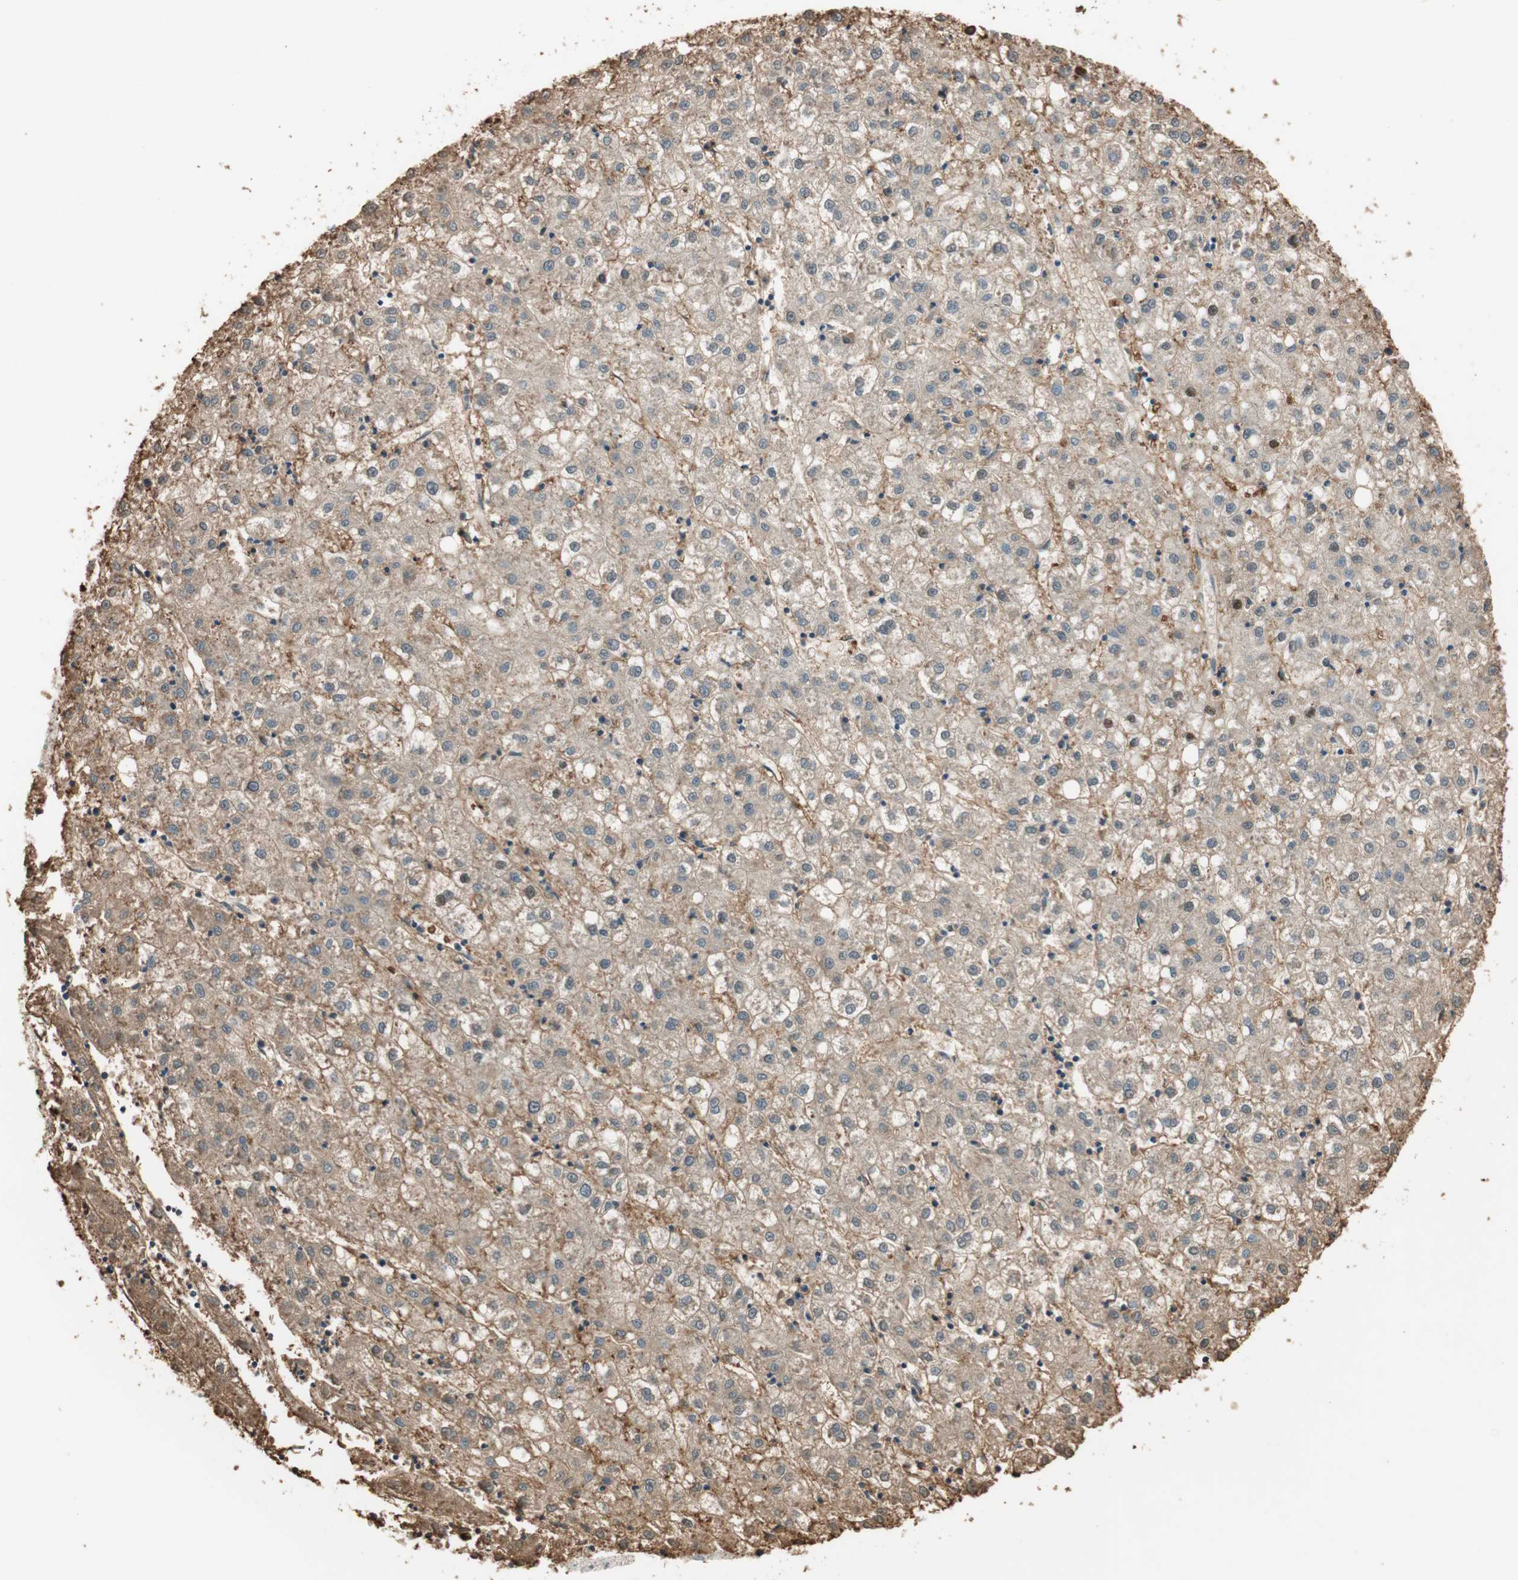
{"staining": {"intensity": "weak", "quantity": "25%-75%", "location": "cytoplasmic/membranous"}, "tissue": "liver cancer", "cell_type": "Tumor cells", "image_type": "cancer", "snomed": [{"axis": "morphology", "description": "Carcinoma, Hepatocellular, NOS"}, {"axis": "topography", "description": "Liver"}], "caption": "Approximately 25%-75% of tumor cells in liver cancer exhibit weak cytoplasmic/membranous protein positivity as visualized by brown immunohistochemical staining.", "gene": "CDK3", "patient": {"sex": "male", "age": 72}}